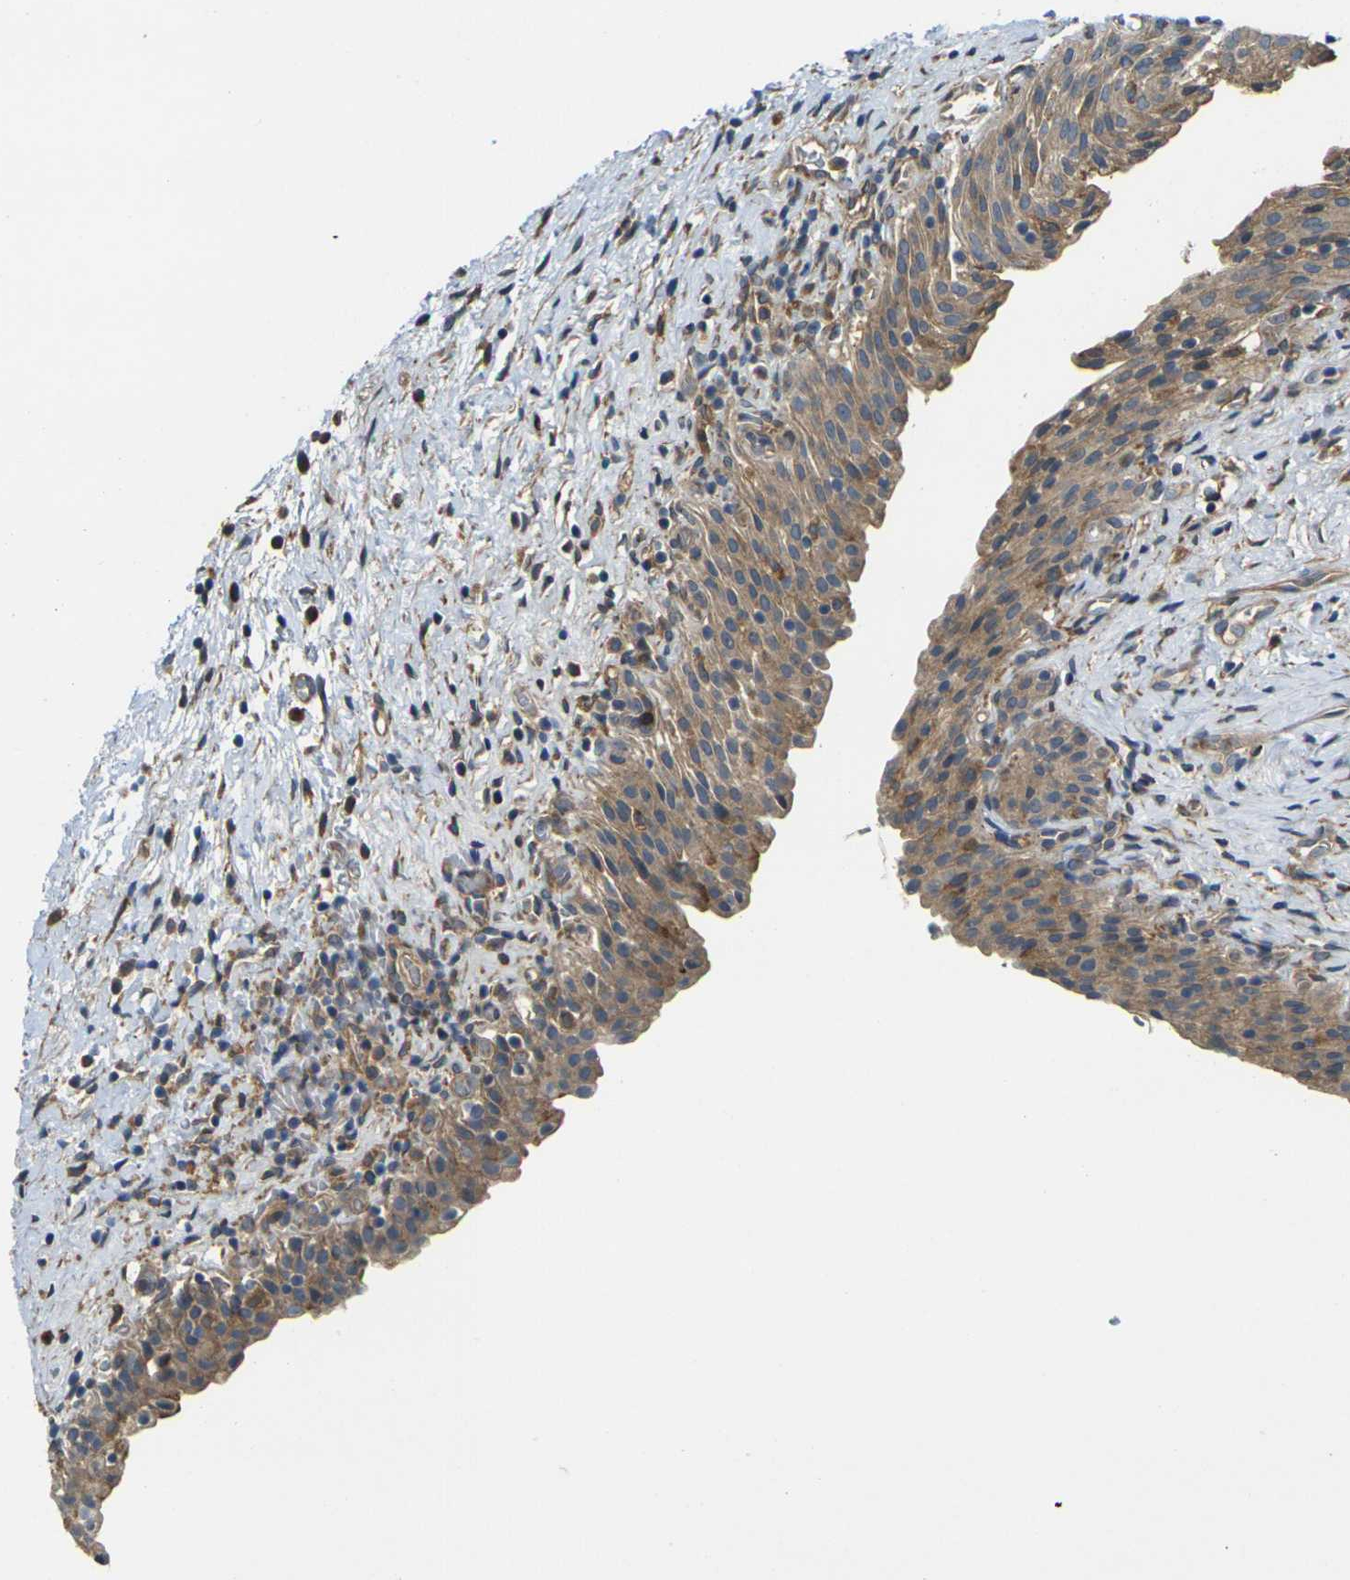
{"staining": {"intensity": "moderate", "quantity": ">75%", "location": "cytoplasmic/membranous"}, "tissue": "urinary bladder", "cell_type": "Urothelial cells", "image_type": "normal", "snomed": [{"axis": "morphology", "description": "Normal tissue, NOS"}, {"axis": "topography", "description": "Urinary bladder"}], "caption": "Immunohistochemistry (IHC) (DAB (3,3'-diaminobenzidine)) staining of benign human urinary bladder reveals moderate cytoplasmic/membranous protein positivity in about >75% of urothelial cells. The protein is stained brown, and the nuclei are stained in blue (DAB (3,3'-diaminobenzidine) IHC with brightfield microscopy, high magnification).", "gene": "FZD1", "patient": {"sex": "male", "age": 51}}